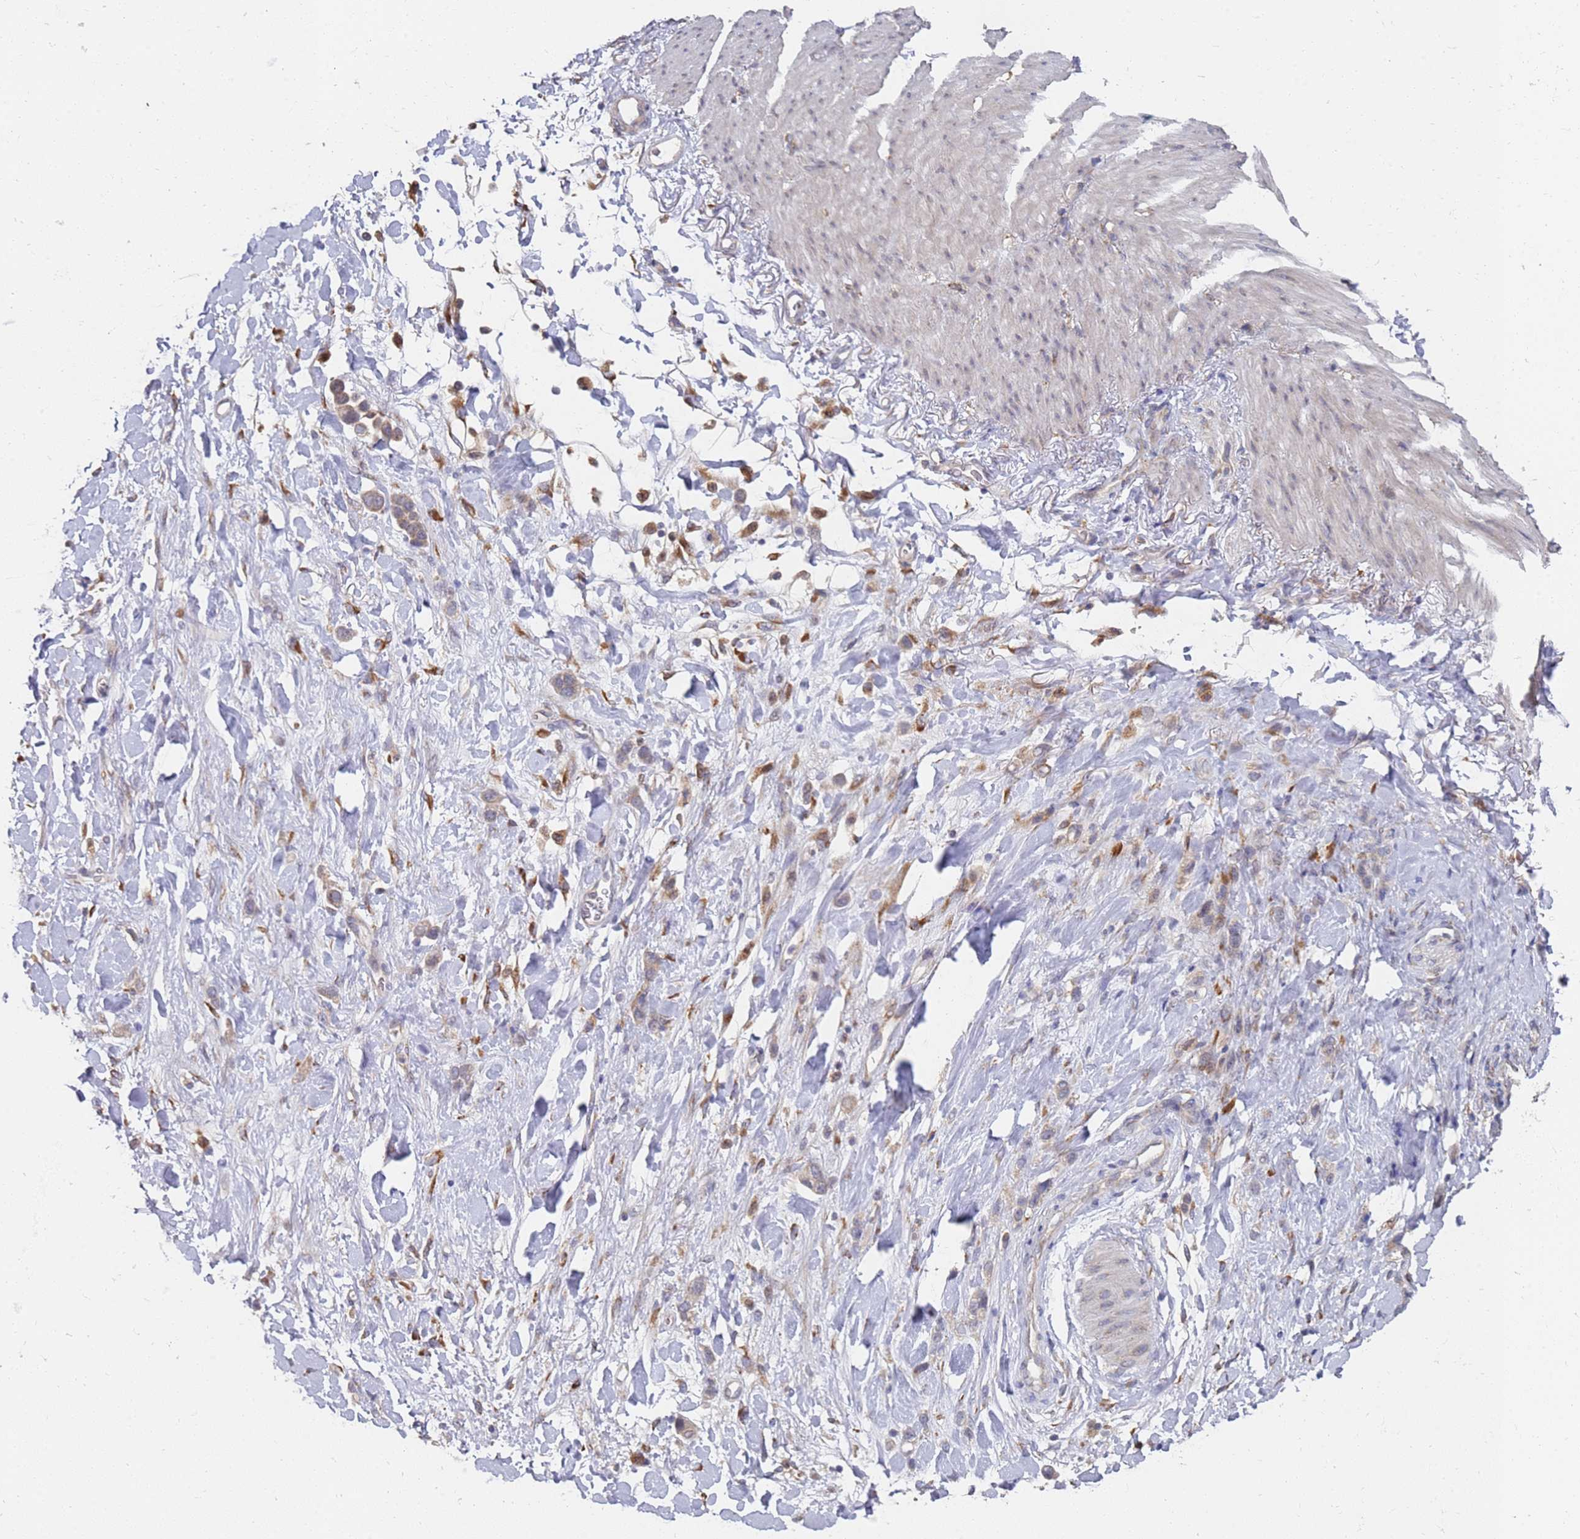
{"staining": {"intensity": "weak", "quantity": "25%-75%", "location": "cytoplasmic/membranous"}, "tissue": "stomach cancer", "cell_type": "Tumor cells", "image_type": "cancer", "snomed": [{"axis": "morphology", "description": "Adenocarcinoma, NOS"}, {"axis": "topography", "description": "Stomach"}], "caption": "Stomach cancer was stained to show a protein in brown. There is low levels of weak cytoplasmic/membranous positivity in approximately 25%-75% of tumor cells.", "gene": "VRK2", "patient": {"sex": "female", "age": 65}}